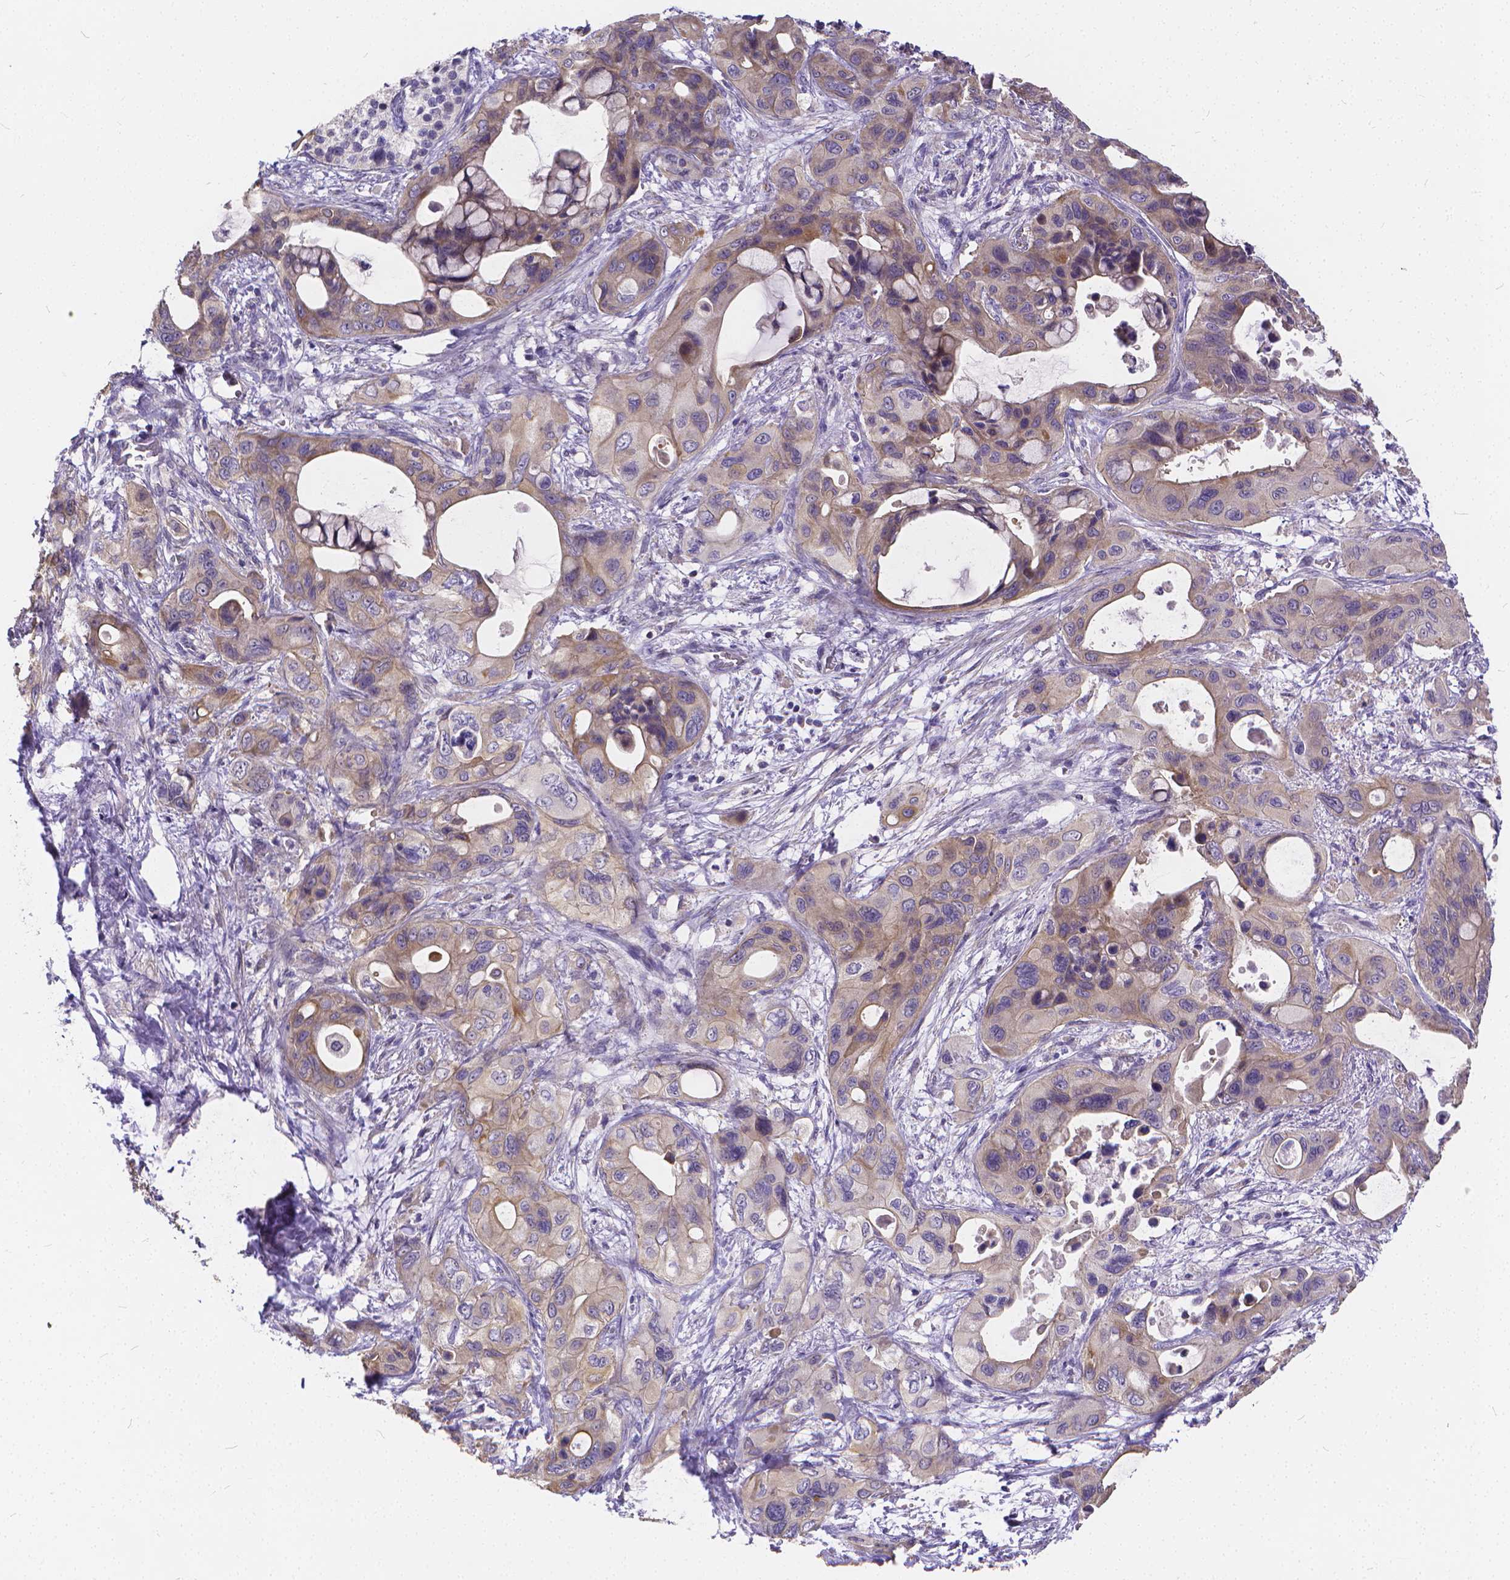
{"staining": {"intensity": "weak", "quantity": "<25%", "location": "cytoplasmic/membranous"}, "tissue": "pancreatic cancer", "cell_type": "Tumor cells", "image_type": "cancer", "snomed": [{"axis": "morphology", "description": "Adenocarcinoma, NOS"}, {"axis": "topography", "description": "Pancreas"}], "caption": "DAB (3,3'-diaminobenzidine) immunohistochemical staining of human pancreatic cancer exhibits no significant expression in tumor cells.", "gene": "GLRB", "patient": {"sex": "male", "age": 71}}